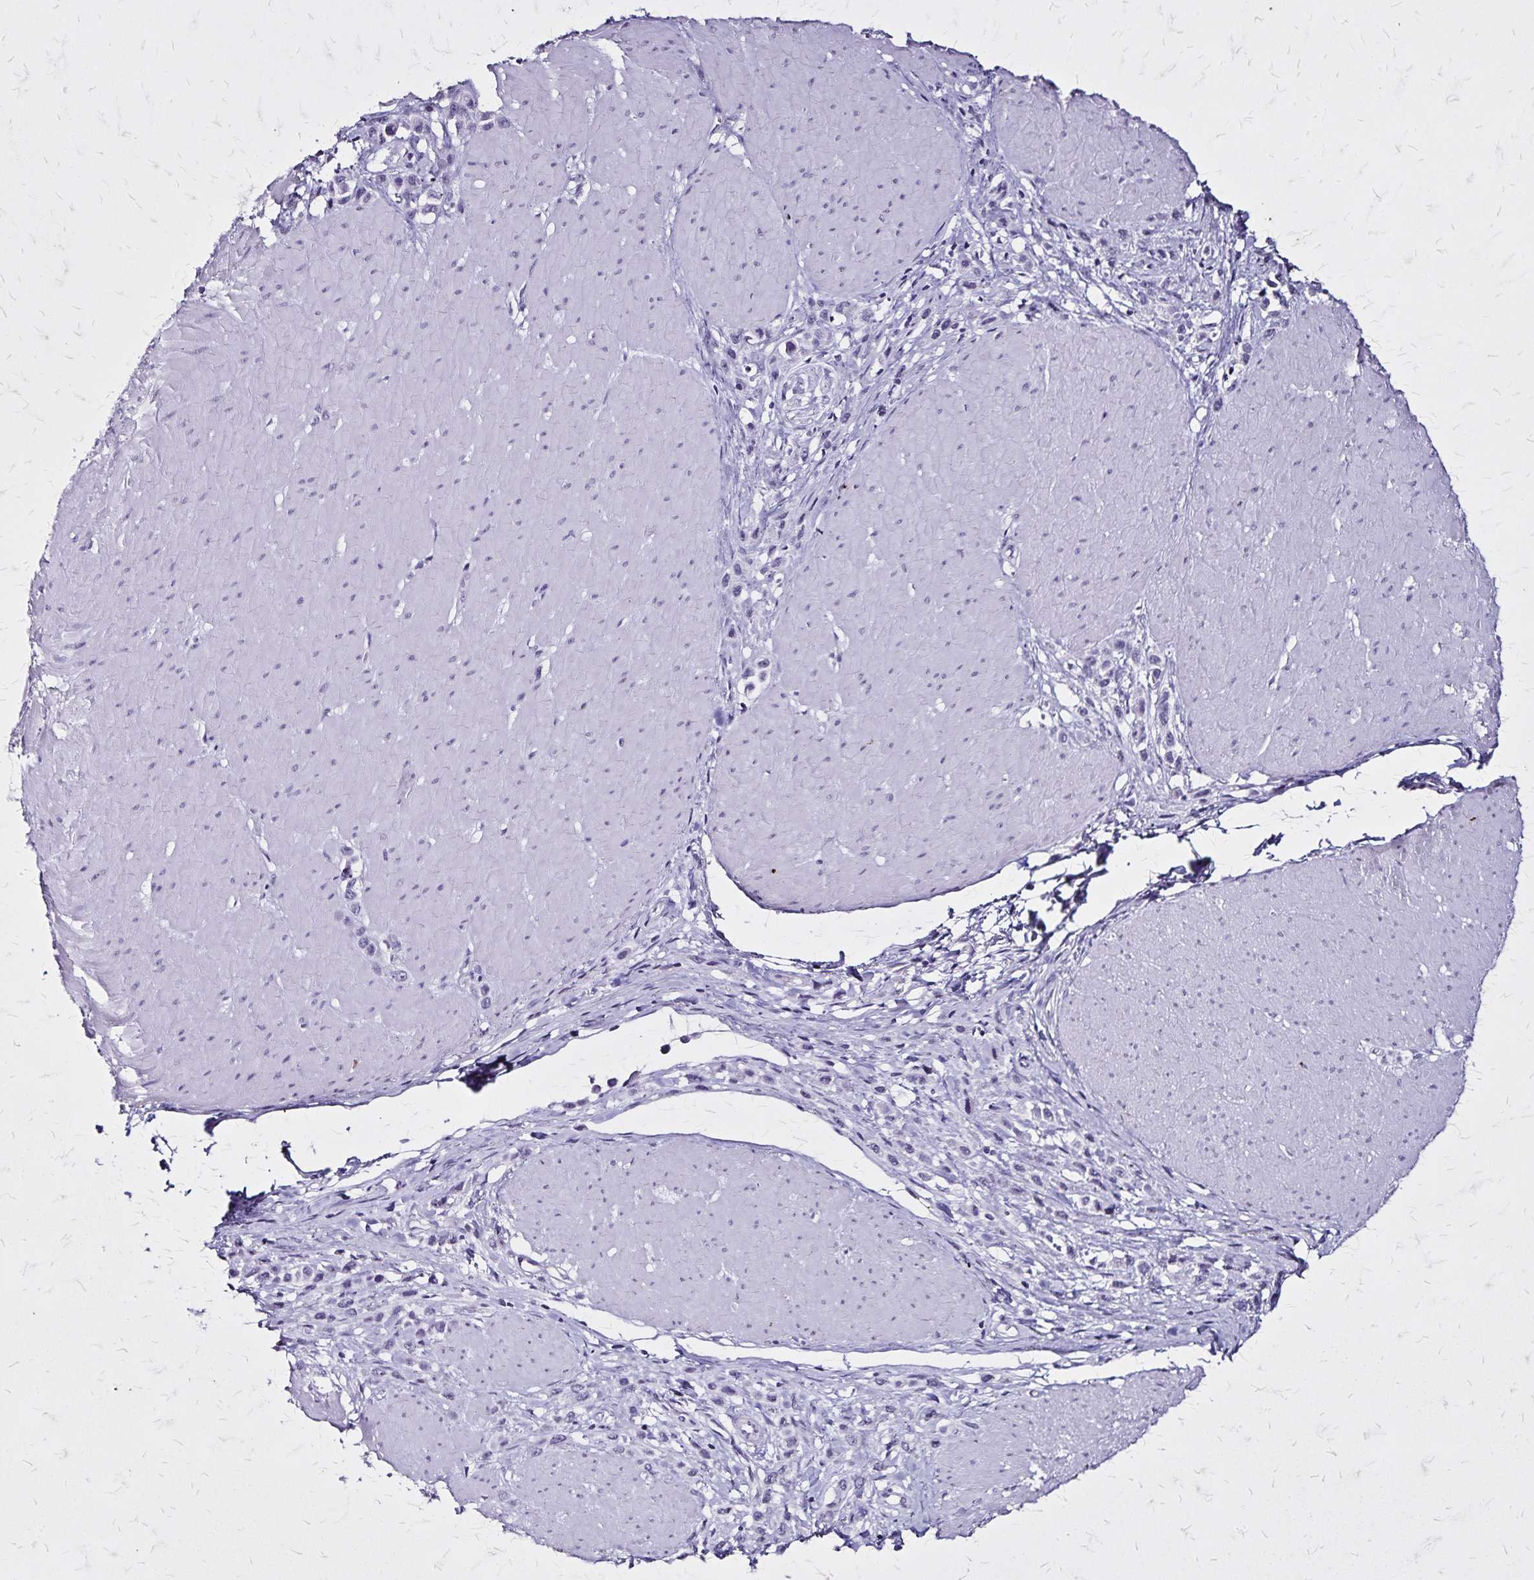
{"staining": {"intensity": "negative", "quantity": "none", "location": "none"}, "tissue": "stomach cancer", "cell_type": "Tumor cells", "image_type": "cancer", "snomed": [{"axis": "morphology", "description": "Adenocarcinoma, NOS"}, {"axis": "topography", "description": "Stomach"}], "caption": "DAB immunohistochemical staining of adenocarcinoma (stomach) exhibits no significant expression in tumor cells.", "gene": "KRT2", "patient": {"sex": "male", "age": 47}}